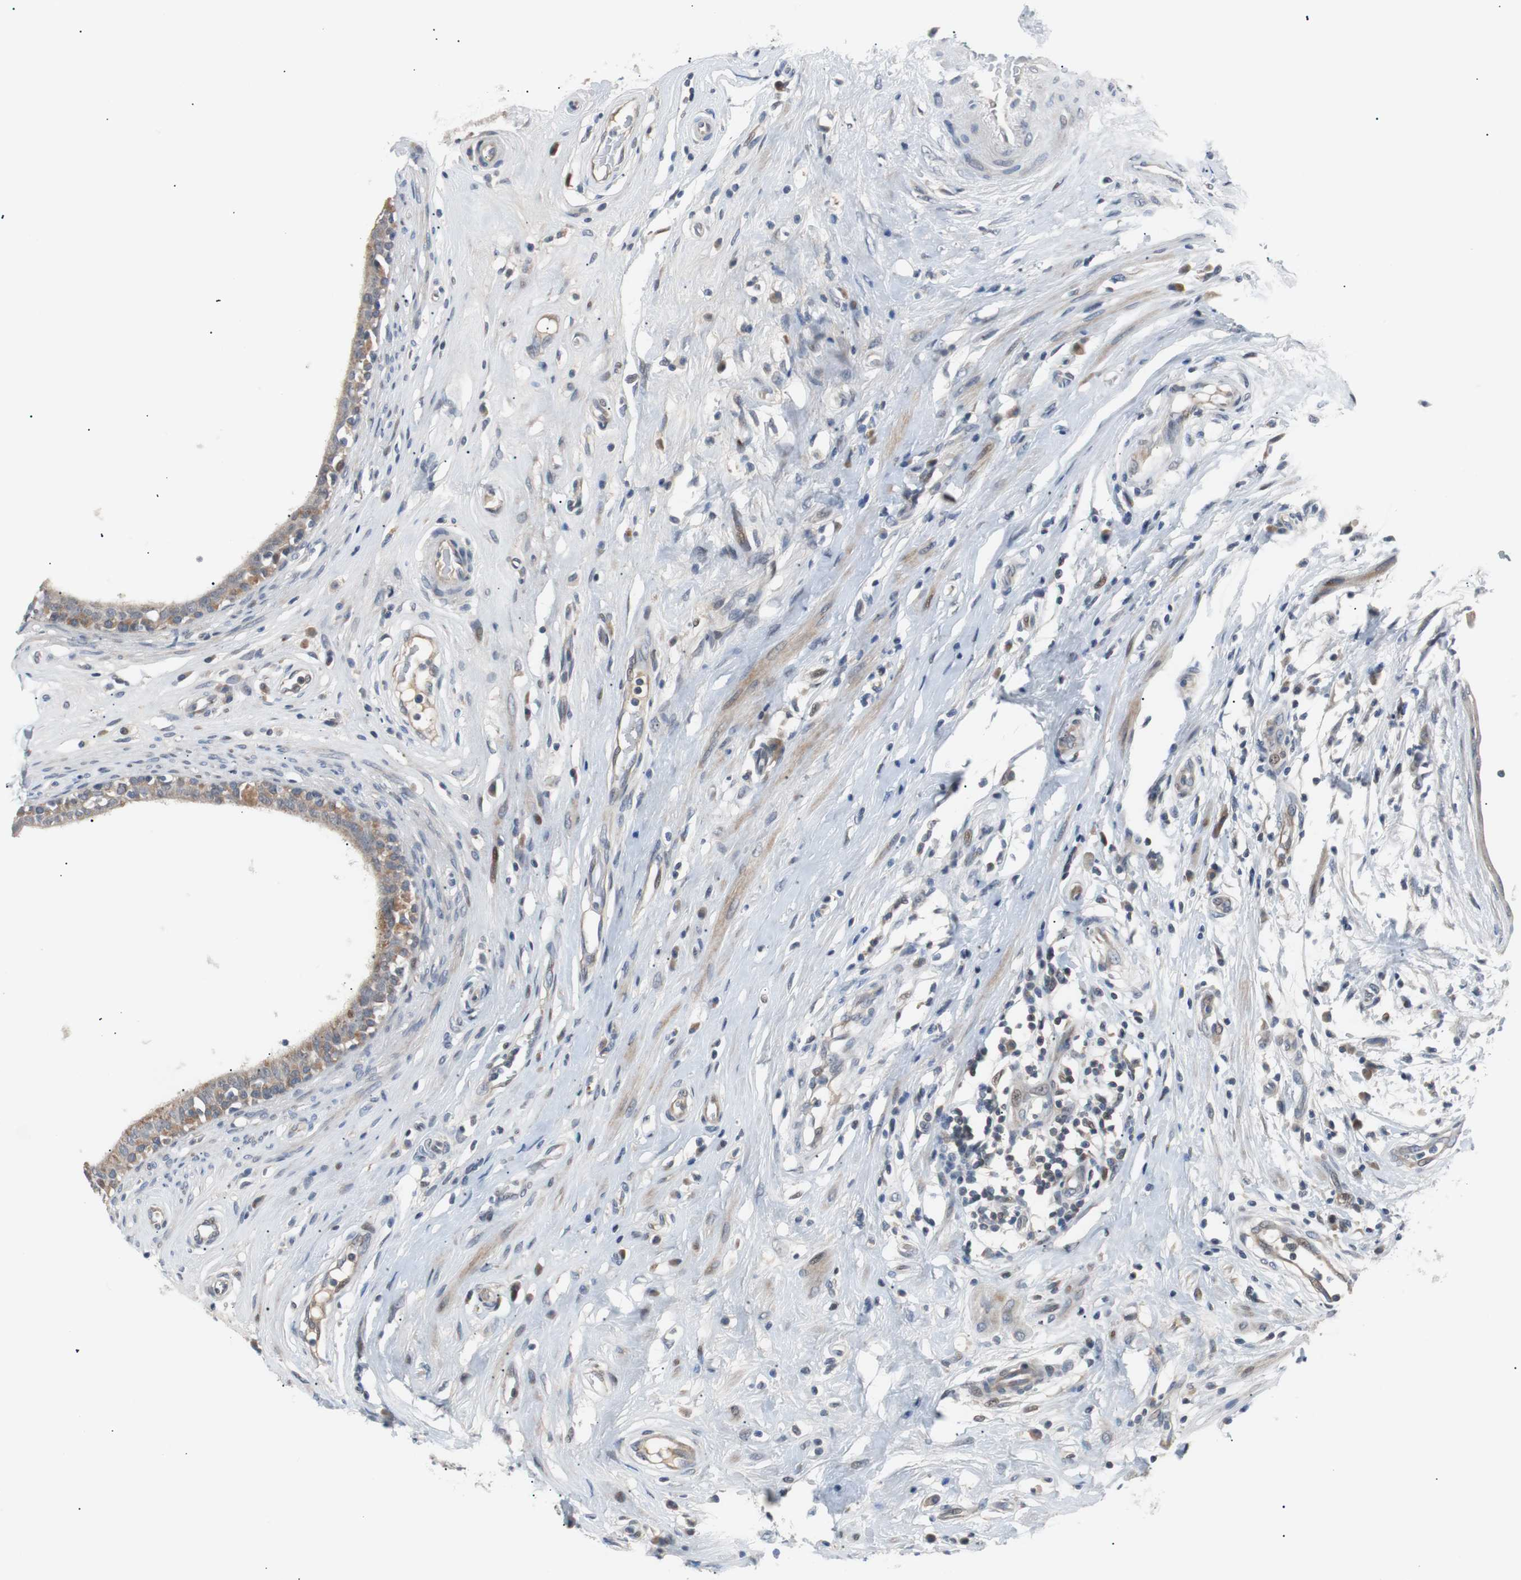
{"staining": {"intensity": "weak", "quantity": "25%-75%", "location": "cytoplasmic/membranous,nuclear"}, "tissue": "epididymis", "cell_type": "Glandular cells", "image_type": "normal", "snomed": [{"axis": "morphology", "description": "Normal tissue, NOS"}, {"axis": "morphology", "description": "Inflammation, NOS"}, {"axis": "topography", "description": "Epididymis"}], "caption": "The photomicrograph shows staining of benign epididymis, revealing weak cytoplasmic/membranous,nuclear protein expression (brown color) within glandular cells.", "gene": "MAP2K4", "patient": {"sex": "male", "age": 84}}